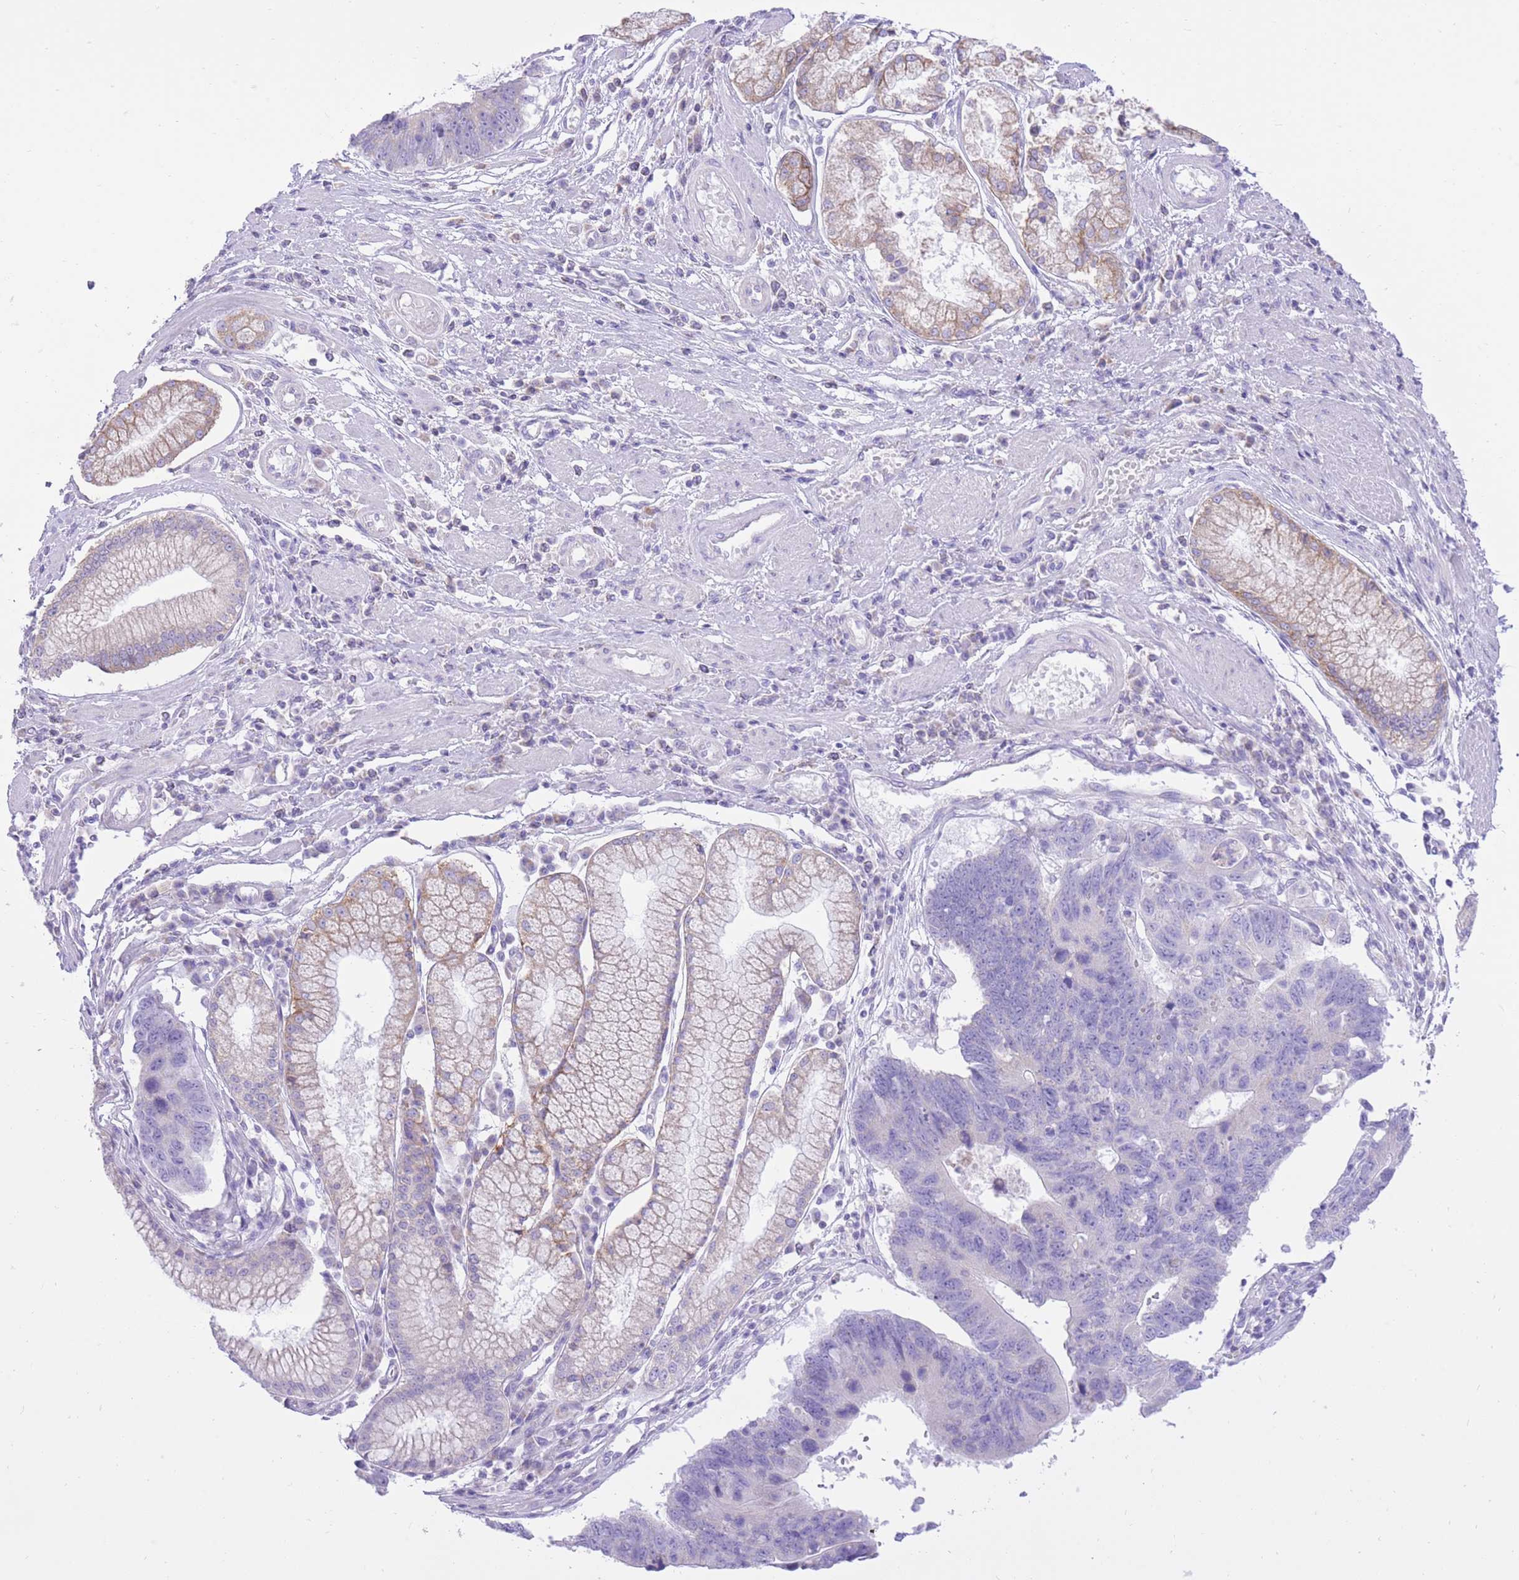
{"staining": {"intensity": "negative", "quantity": "none", "location": "none"}, "tissue": "stomach cancer", "cell_type": "Tumor cells", "image_type": "cancer", "snomed": [{"axis": "morphology", "description": "Adenocarcinoma, NOS"}, {"axis": "topography", "description": "Stomach"}], "caption": "The immunohistochemistry (IHC) micrograph has no significant expression in tumor cells of adenocarcinoma (stomach) tissue.", "gene": "SLC4A4", "patient": {"sex": "male", "age": 59}}